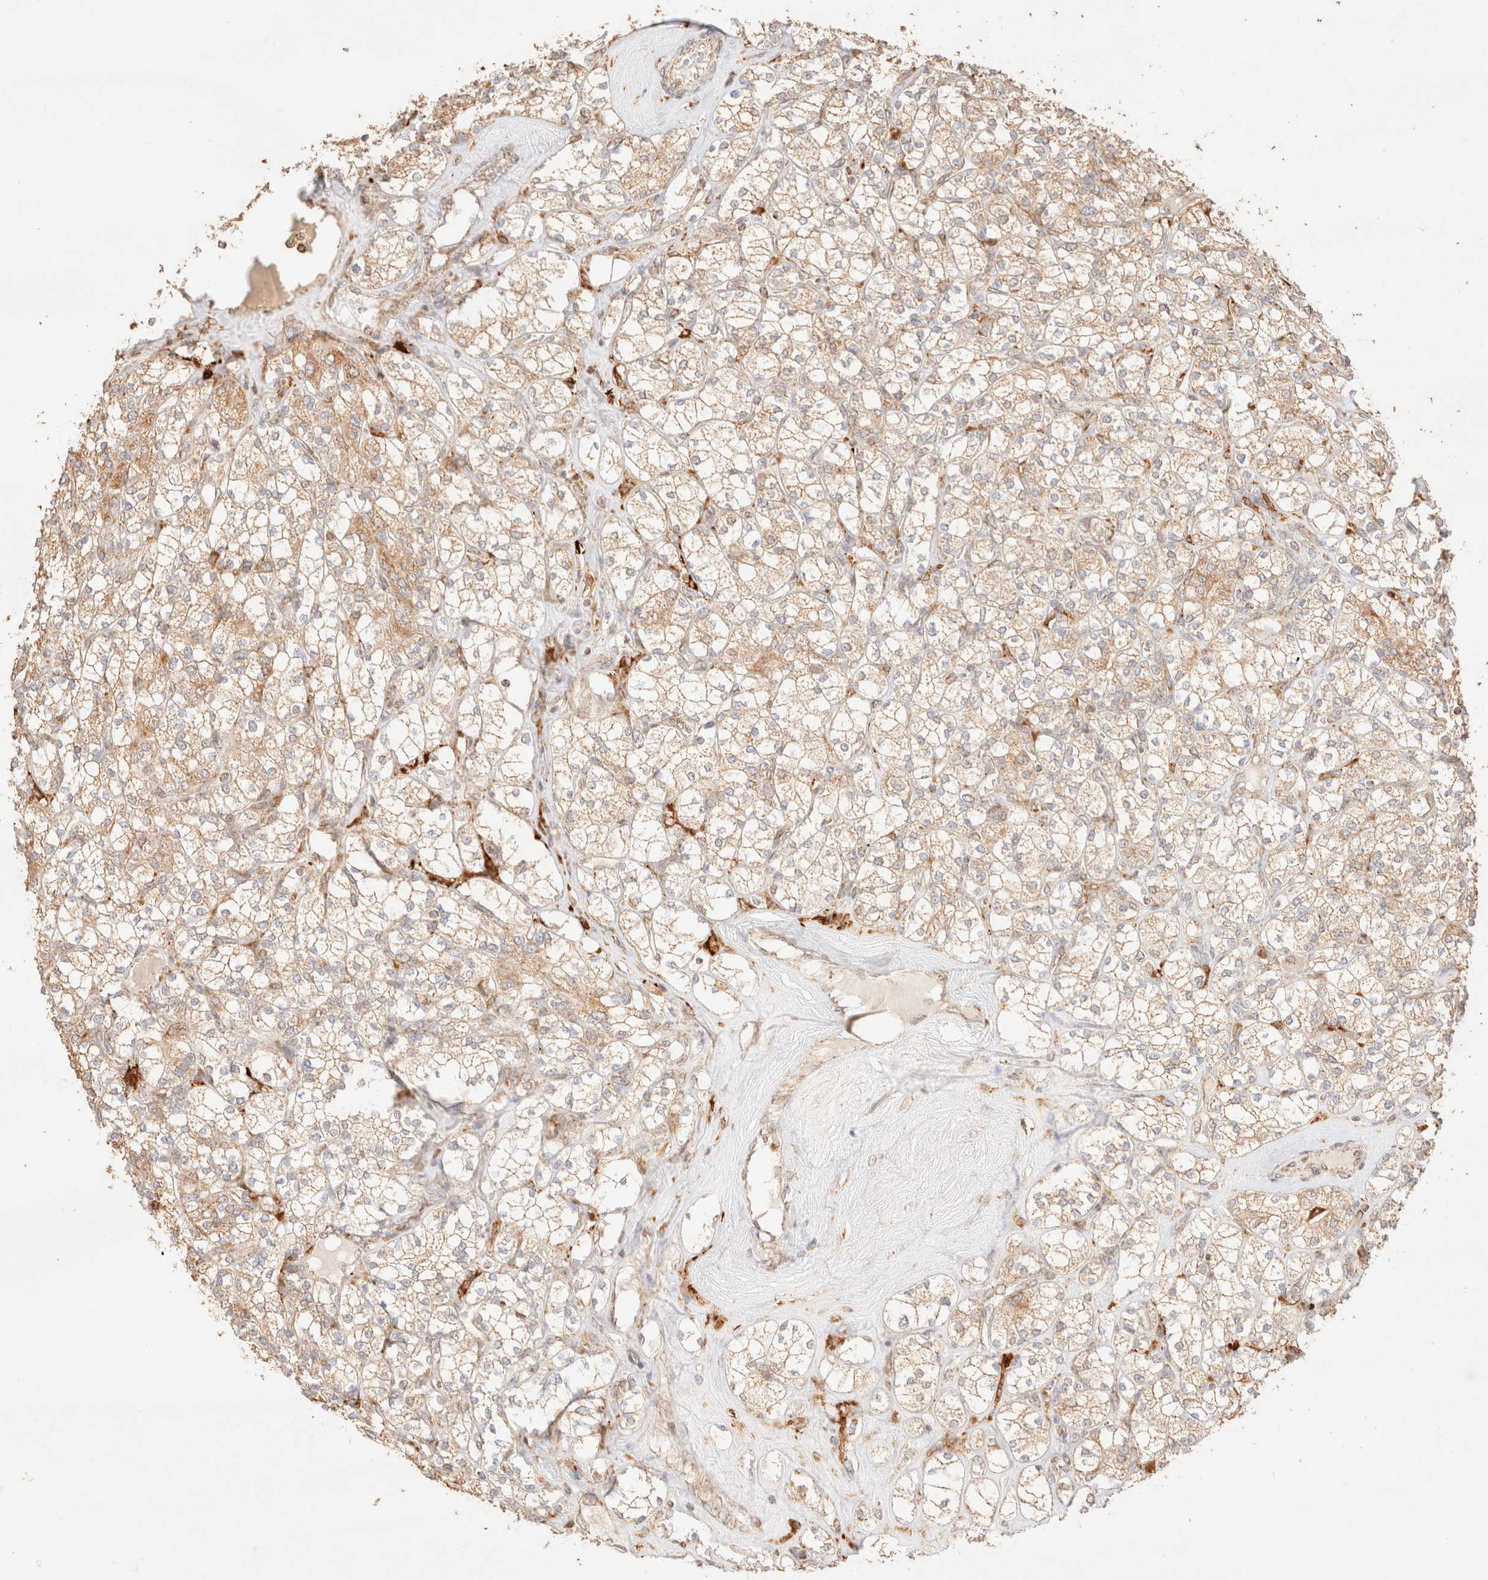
{"staining": {"intensity": "weak", "quantity": ">75%", "location": "cytoplasmic/membranous"}, "tissue": "renal cancer", "cell_type": "Tumor cells", "image_type": "cancer", "snomed": [{"axis": "morphology", "description": "Adenocarcinoma, NOS"}, {"axis": "topography", "description": "Kidney"}], "caption": "Protein staining demonstrates weak cytoplasmic/membranous staining in approximately >75% of tumor cells in renal cancer (adenocarcinoma).", "gene": "TACO1", "patient": {"sex": "male", "age": 77}}